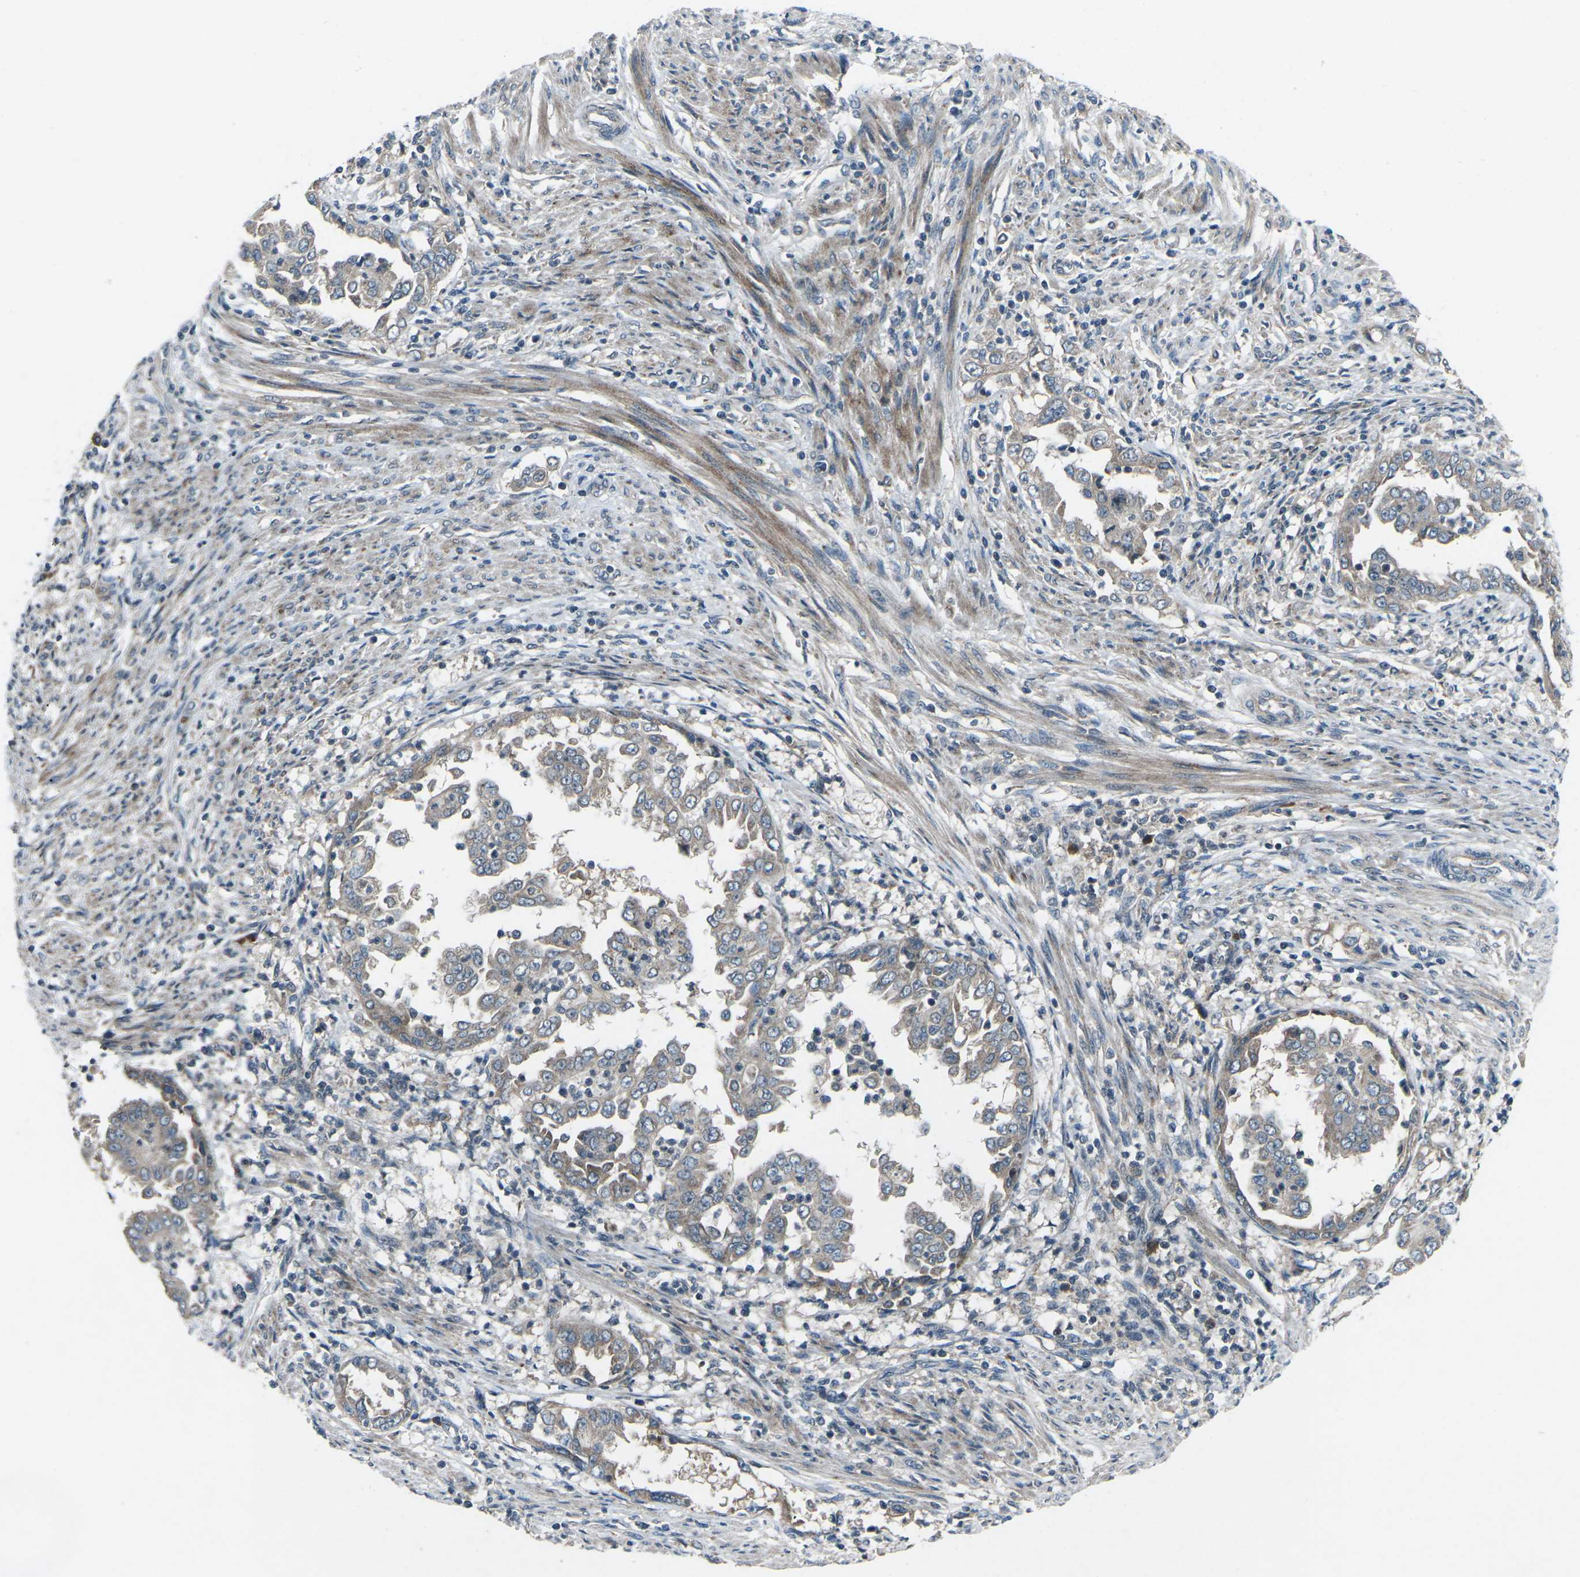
{"staining": {"intensity": "weak", "quantity": ">75%", "location": "cytoplasmic/membranous"}, "tissue": "endometrial cancer", "cell_type": "Tumor cells", "image_type": "cancer", "snomed": [{"axis": "morphology", "description": "Adenocarcinoma, NOS"}, {"axis": "topography", "description": "Endometrium"}], "caption": "Immunohistochemistry staining of endometrial cancer (adenocarcinoma), which shows low levels of weak cytoplasmic/membranous staining in approximately >75% of tumor cells indicating weak cytoplasmic/membranous protein expression. The staining was performed using DAB (3,3'-diaminobenzidine) (brown) for protein detection and nuclei were counterstained in hematoxylin (blue).", "gene": "CDK16", "patient": {"sex": "female", "age": 85}}